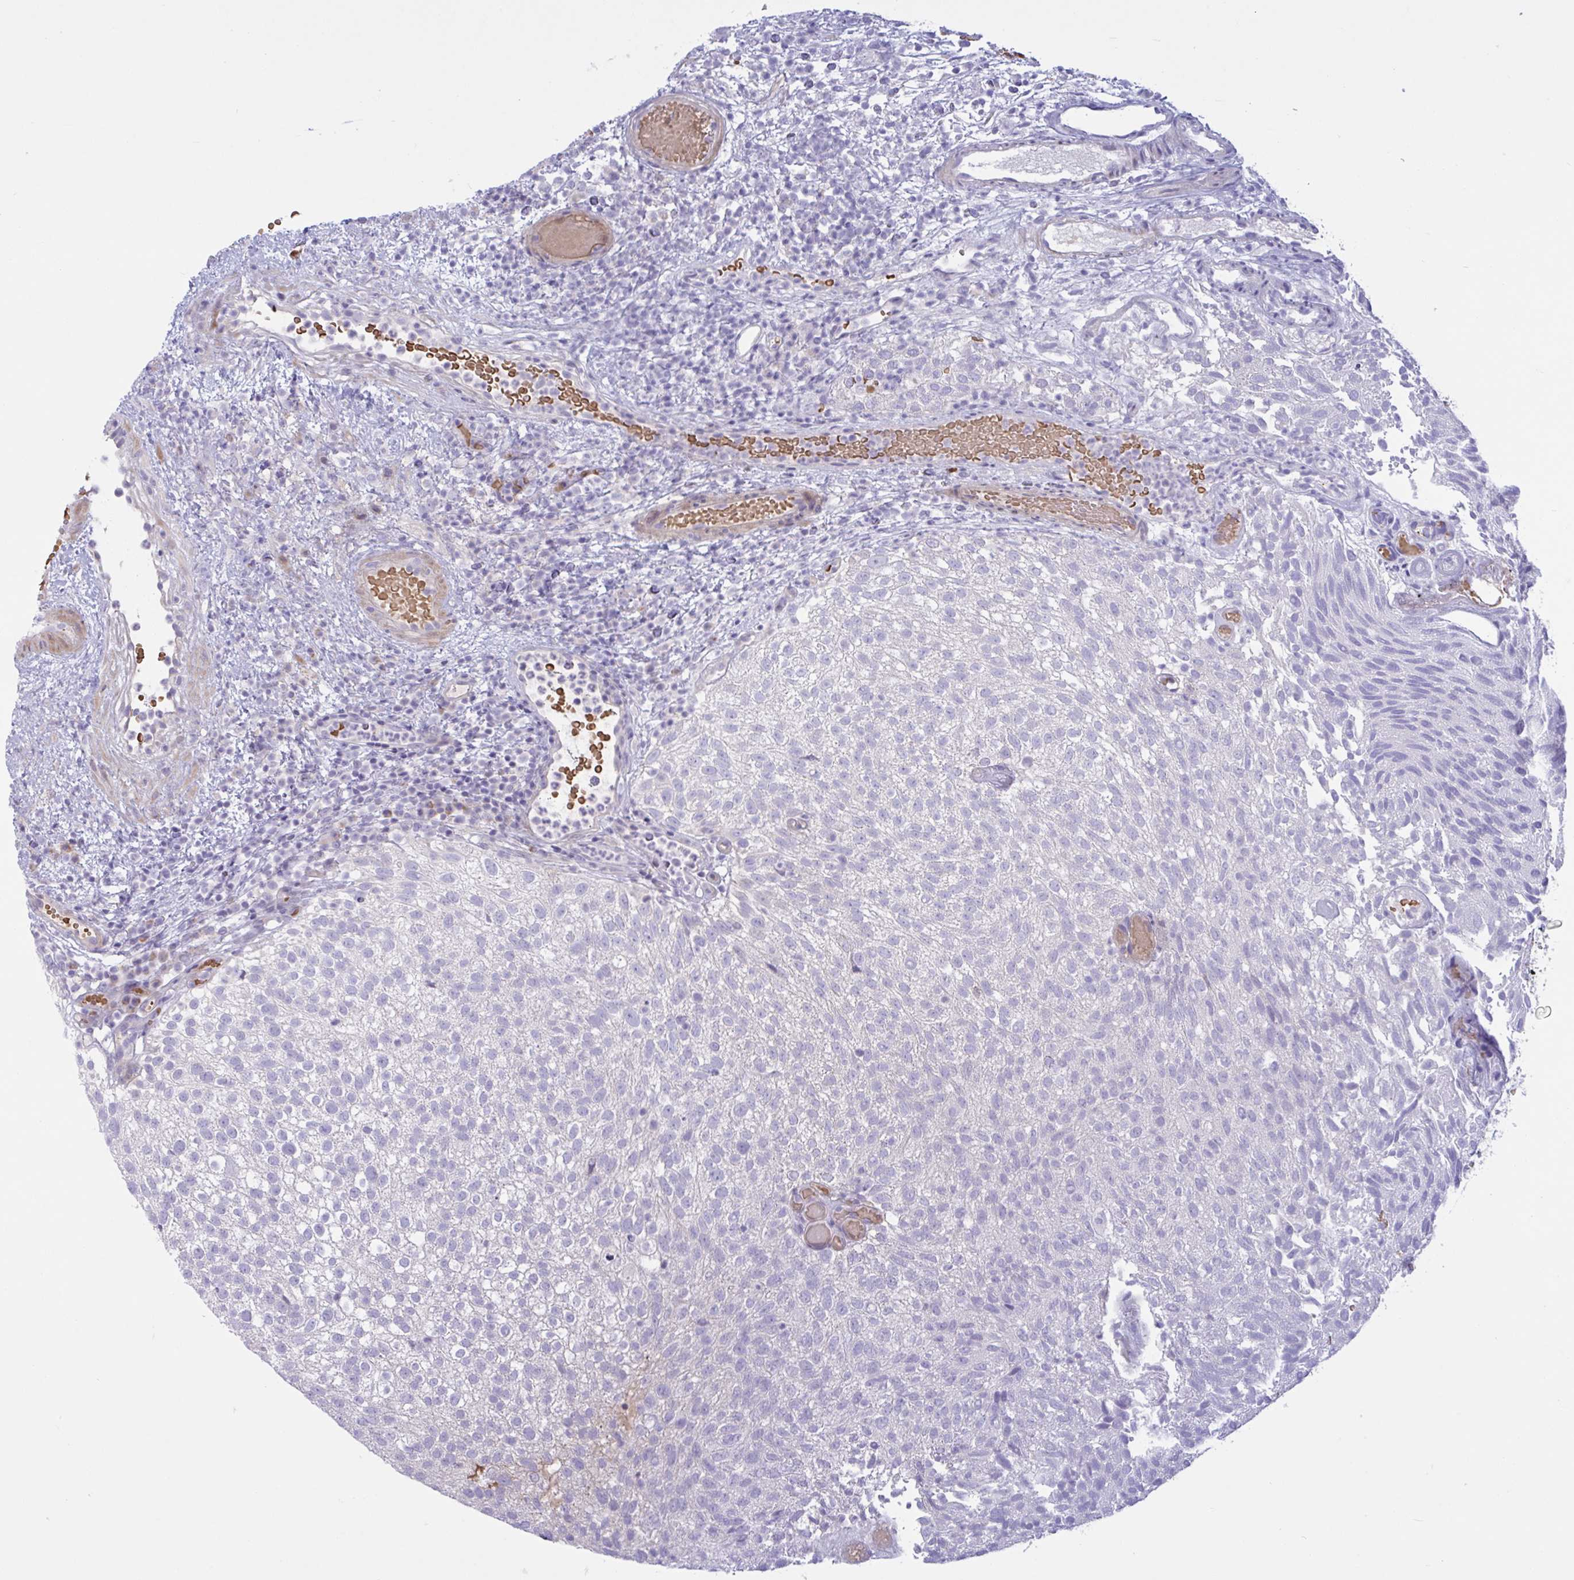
{"staining": {"intensity": "negative", "quantity": "none", "location": "none"}, "tissue": "urothelial cancer", "cell_type": "Tumor cells", "image_type": "cancer", "snomed": [{"axis": "morphology", "description": "Urothelial carcinoma, Low grade"}, {"axis": "topography", "description": "Urinary bladder"}], "caption": "Image shows no significant protein positivity in tumor cells of urothelial carcinoma (low-grade).", "gene": "VWC2", "patient": {"sex": "male", "age": 78}}